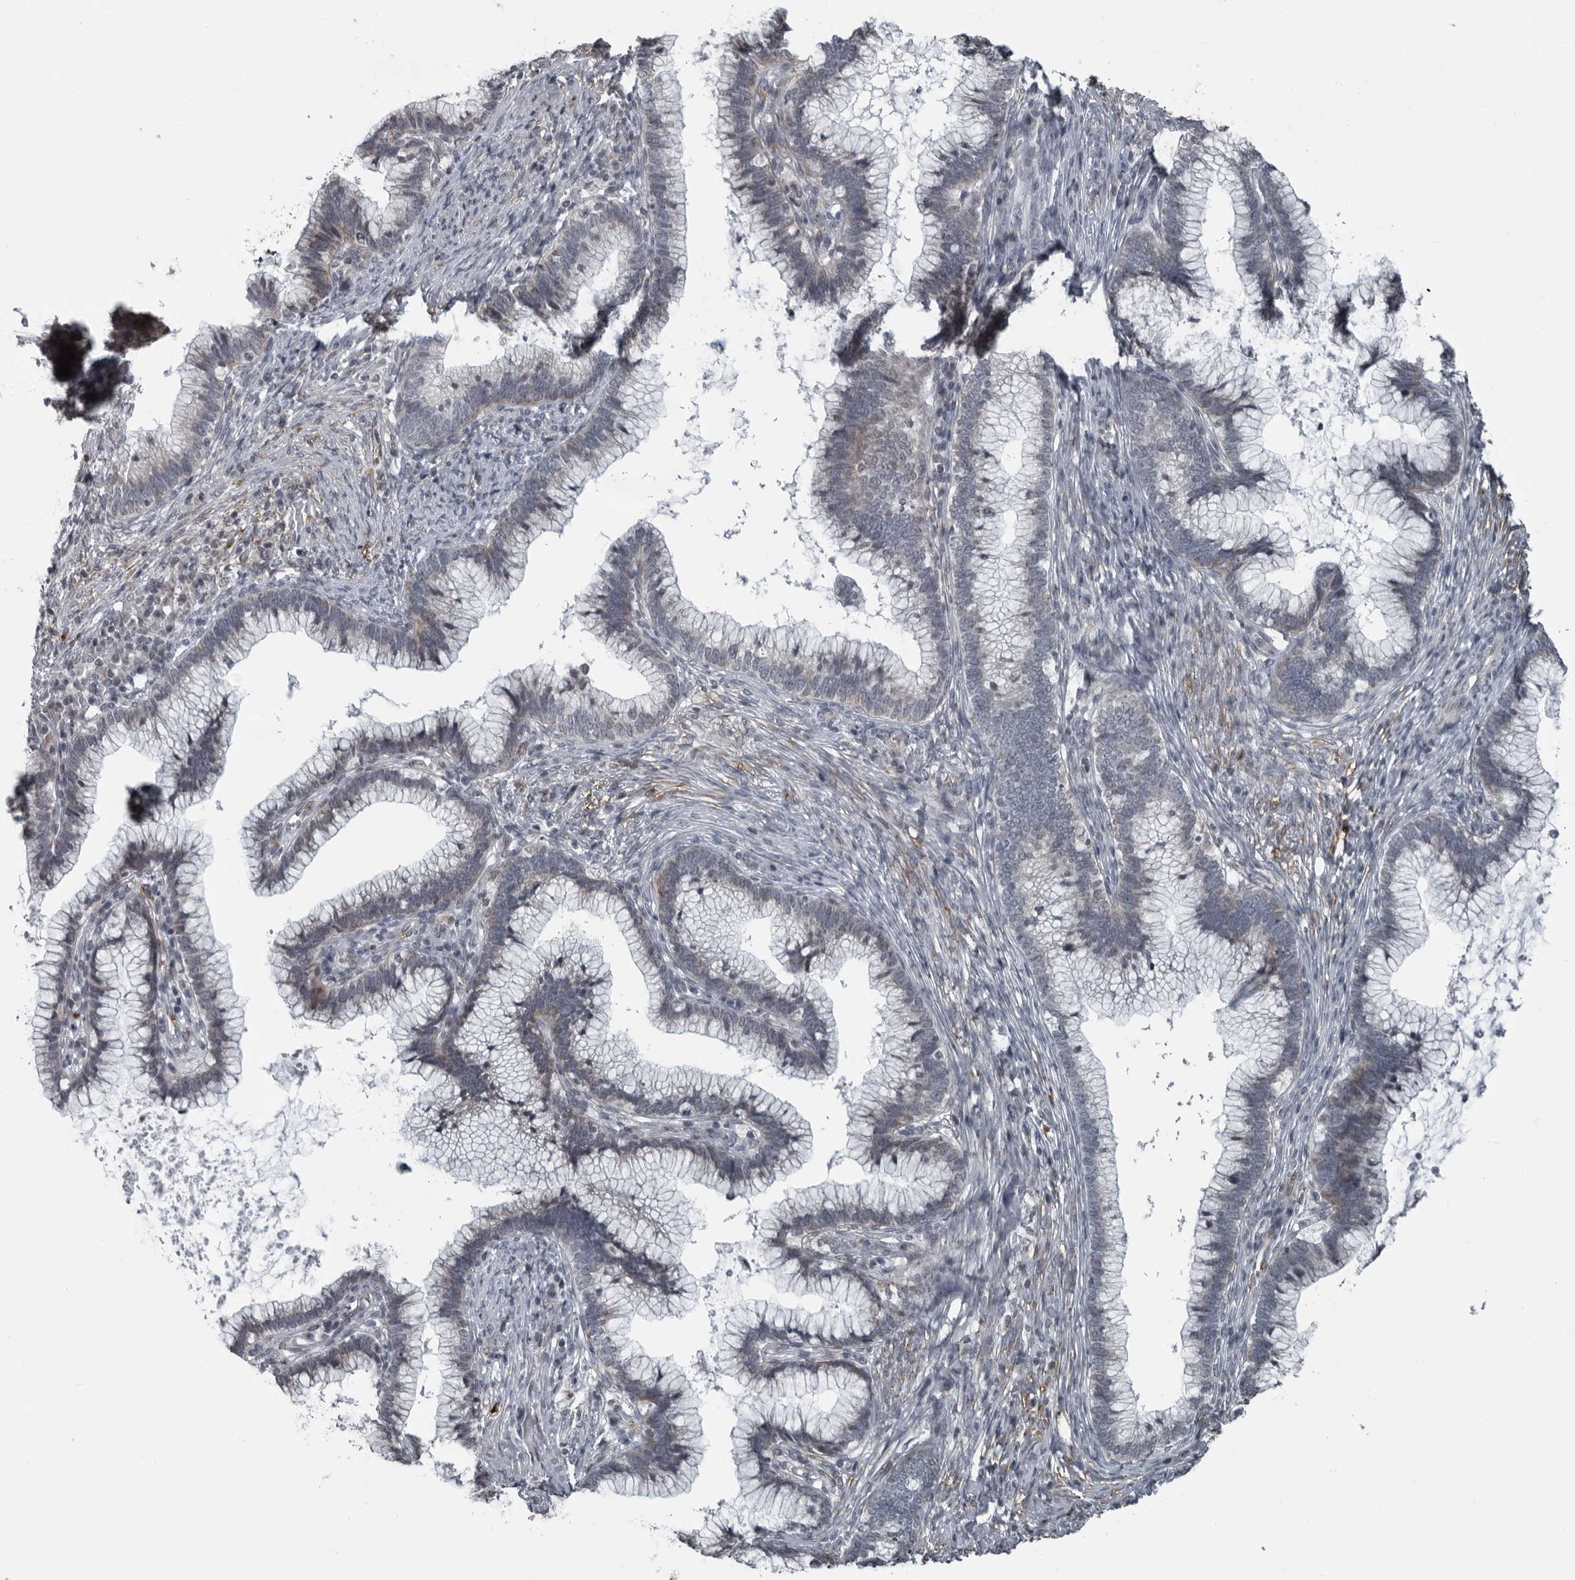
{"staining": {"intensity": "weak", "quantity": "<25%", "location": "cytoplasmic/membranous"}, "tissue": "cervical cancer", "cell_type": "Tumor cells", "image_type": "cancer", "snomed": [{"axis": "morphology", "description": "Adenocarcinoma, NOS"}, {"axis": "topography", "description": "Cervix"}], "caption": "High power microscopy photomicrograph of an immunohistochemistry (IHC) micrograph of cervical cancer, revealing no significant positivity in tumor cells. (DAB IHC with hematoxylin counter stain).", "gene": "RTCA", "patient": {"sex": "female", "age": 36}}